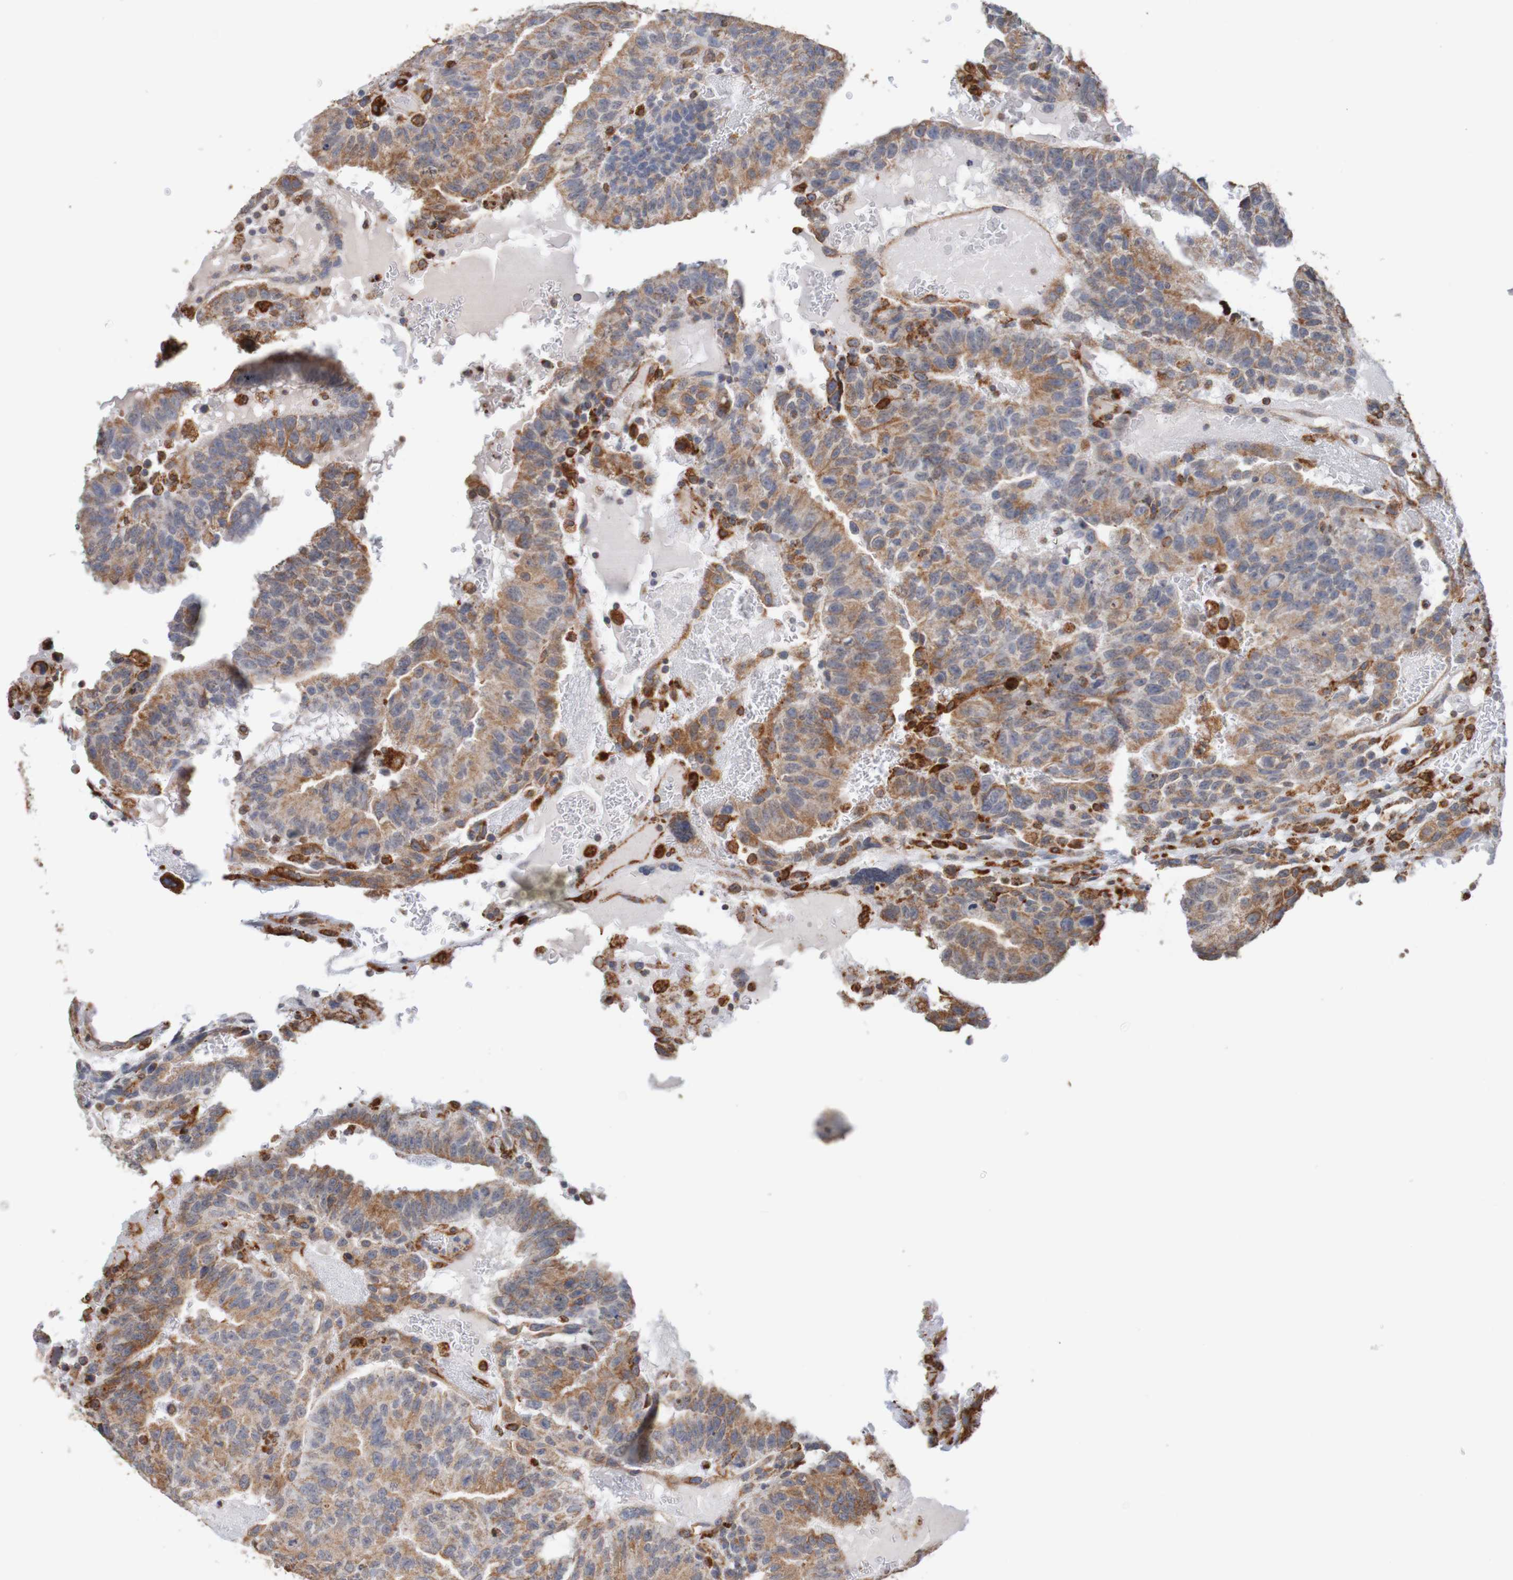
{"staining": {"intensity": "moderate", "quantity": ">75%", "location": "cytoplasmic/membranous"}, "tissue": "testis cancer", "cell_type": "Tumor cells", "image_type": "cancer", "snomed": [{"axis": "morphology", "description": "Seminoma, NOS"}, {"axis": "morphology", "description": "Carcinoma, Embryonal, NOS"}, {"axis": "topography", "description": "Testis"}], "caption": "Human seminoma (testis) stained for a protein (brown) shows moderate cytoplasmic/membranous positive positivity in about >75% of tumor cells.", "gene": "PDIA3", "patient": {"sex": "male", "age": 52}}